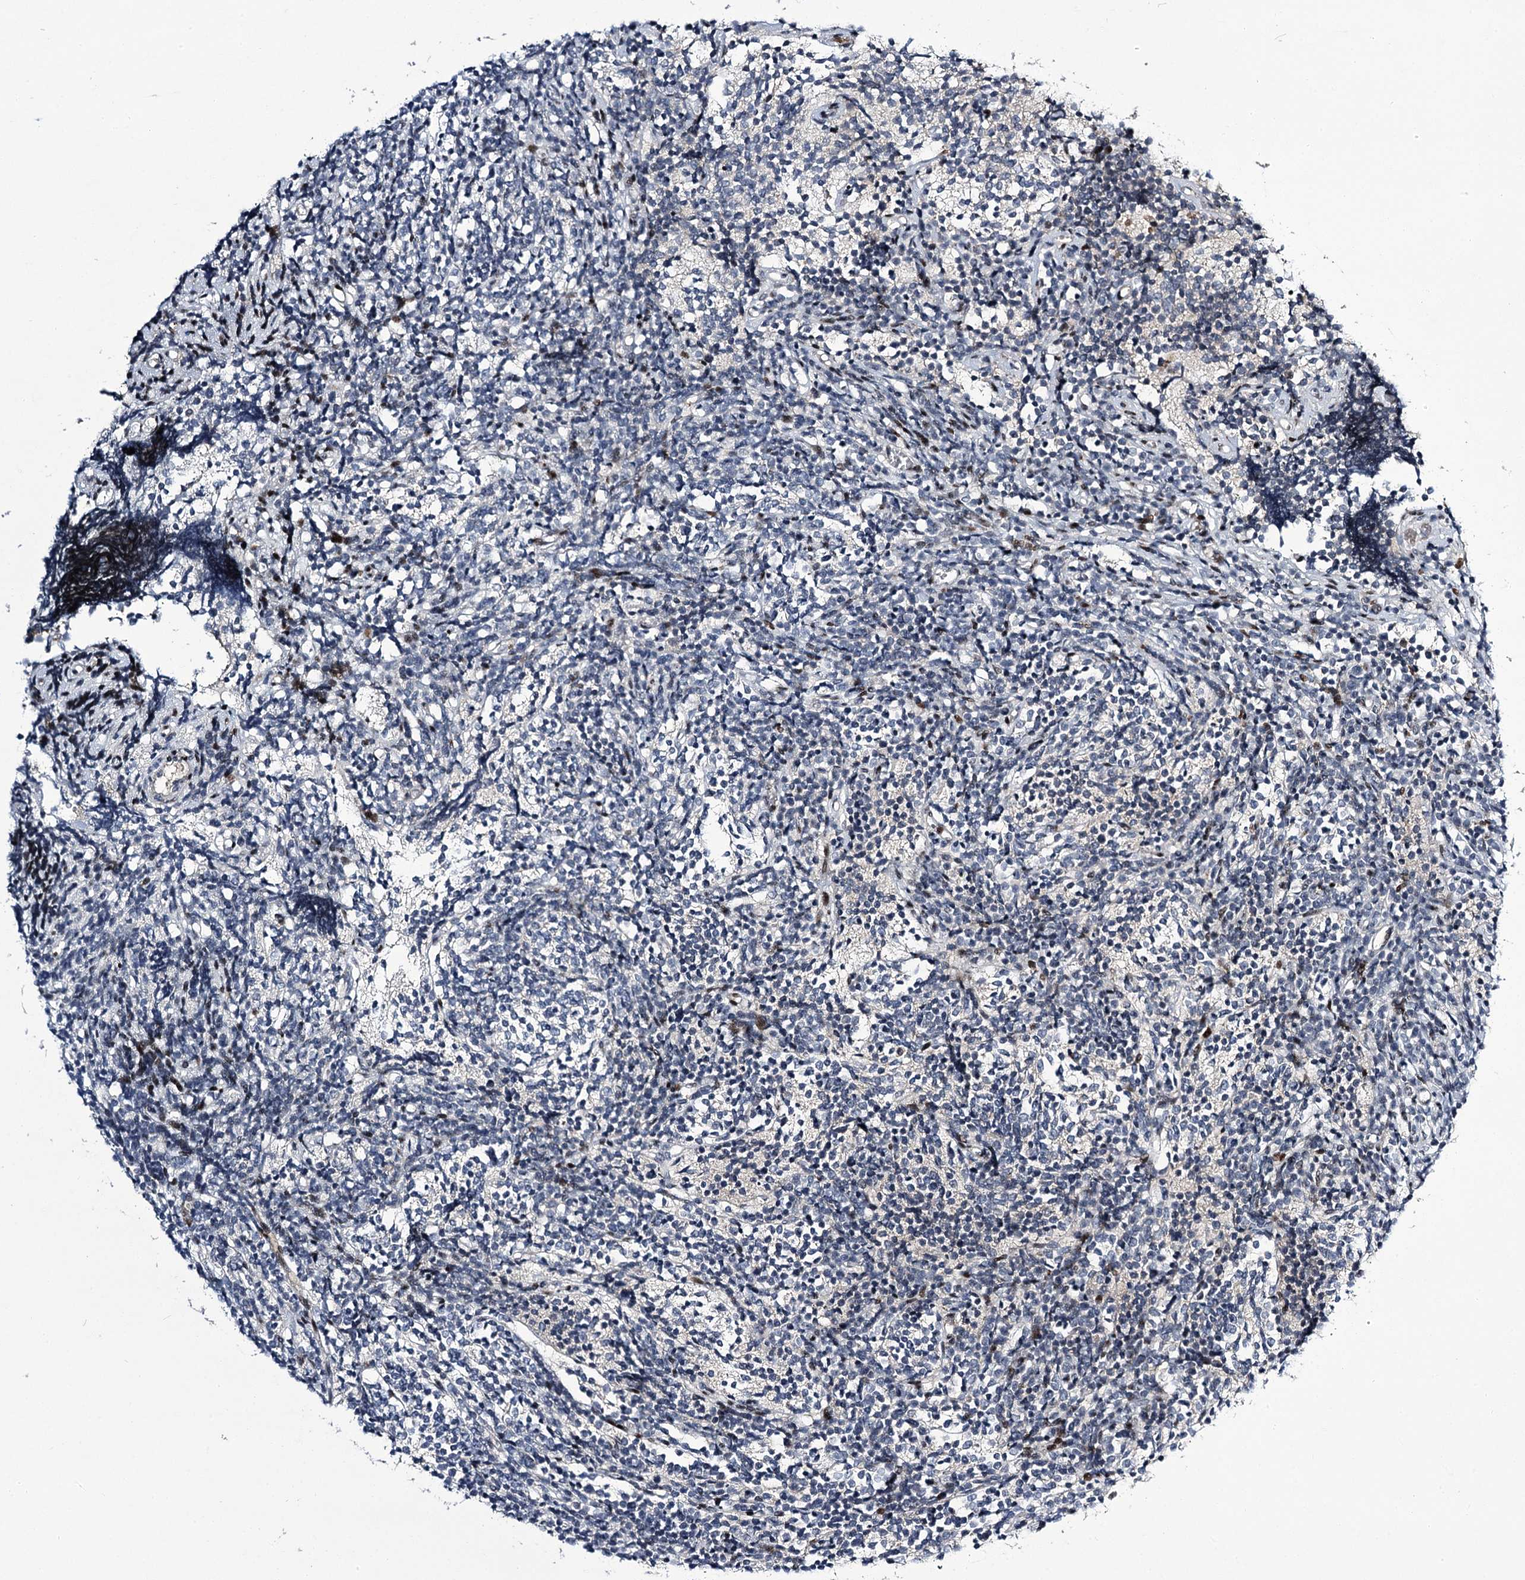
{"staining": {"intensity": "negative", "quantity": "none", "location": "none"}, "tissue": "glioma", "cell_type": "Tumor cells", "image_type": "cancer", "snomed": [{"axis": "morphology", "description": "Glioma, malignant, Low grade"}, {"axis": "topography", "description": "Brain"}], "caption": "IHC photomicrograph of neoplastic tissue: human malignant glioma (low-grade) stained with DAB (3,3'-diaminobenzidine) displays no significant protein staining in tumor cells. (Immunohistochemistry (ihc), brightfield microscopy, high magnification).", "gene": "ITFG2", "patient": {"sex": "female", "age": 1}}